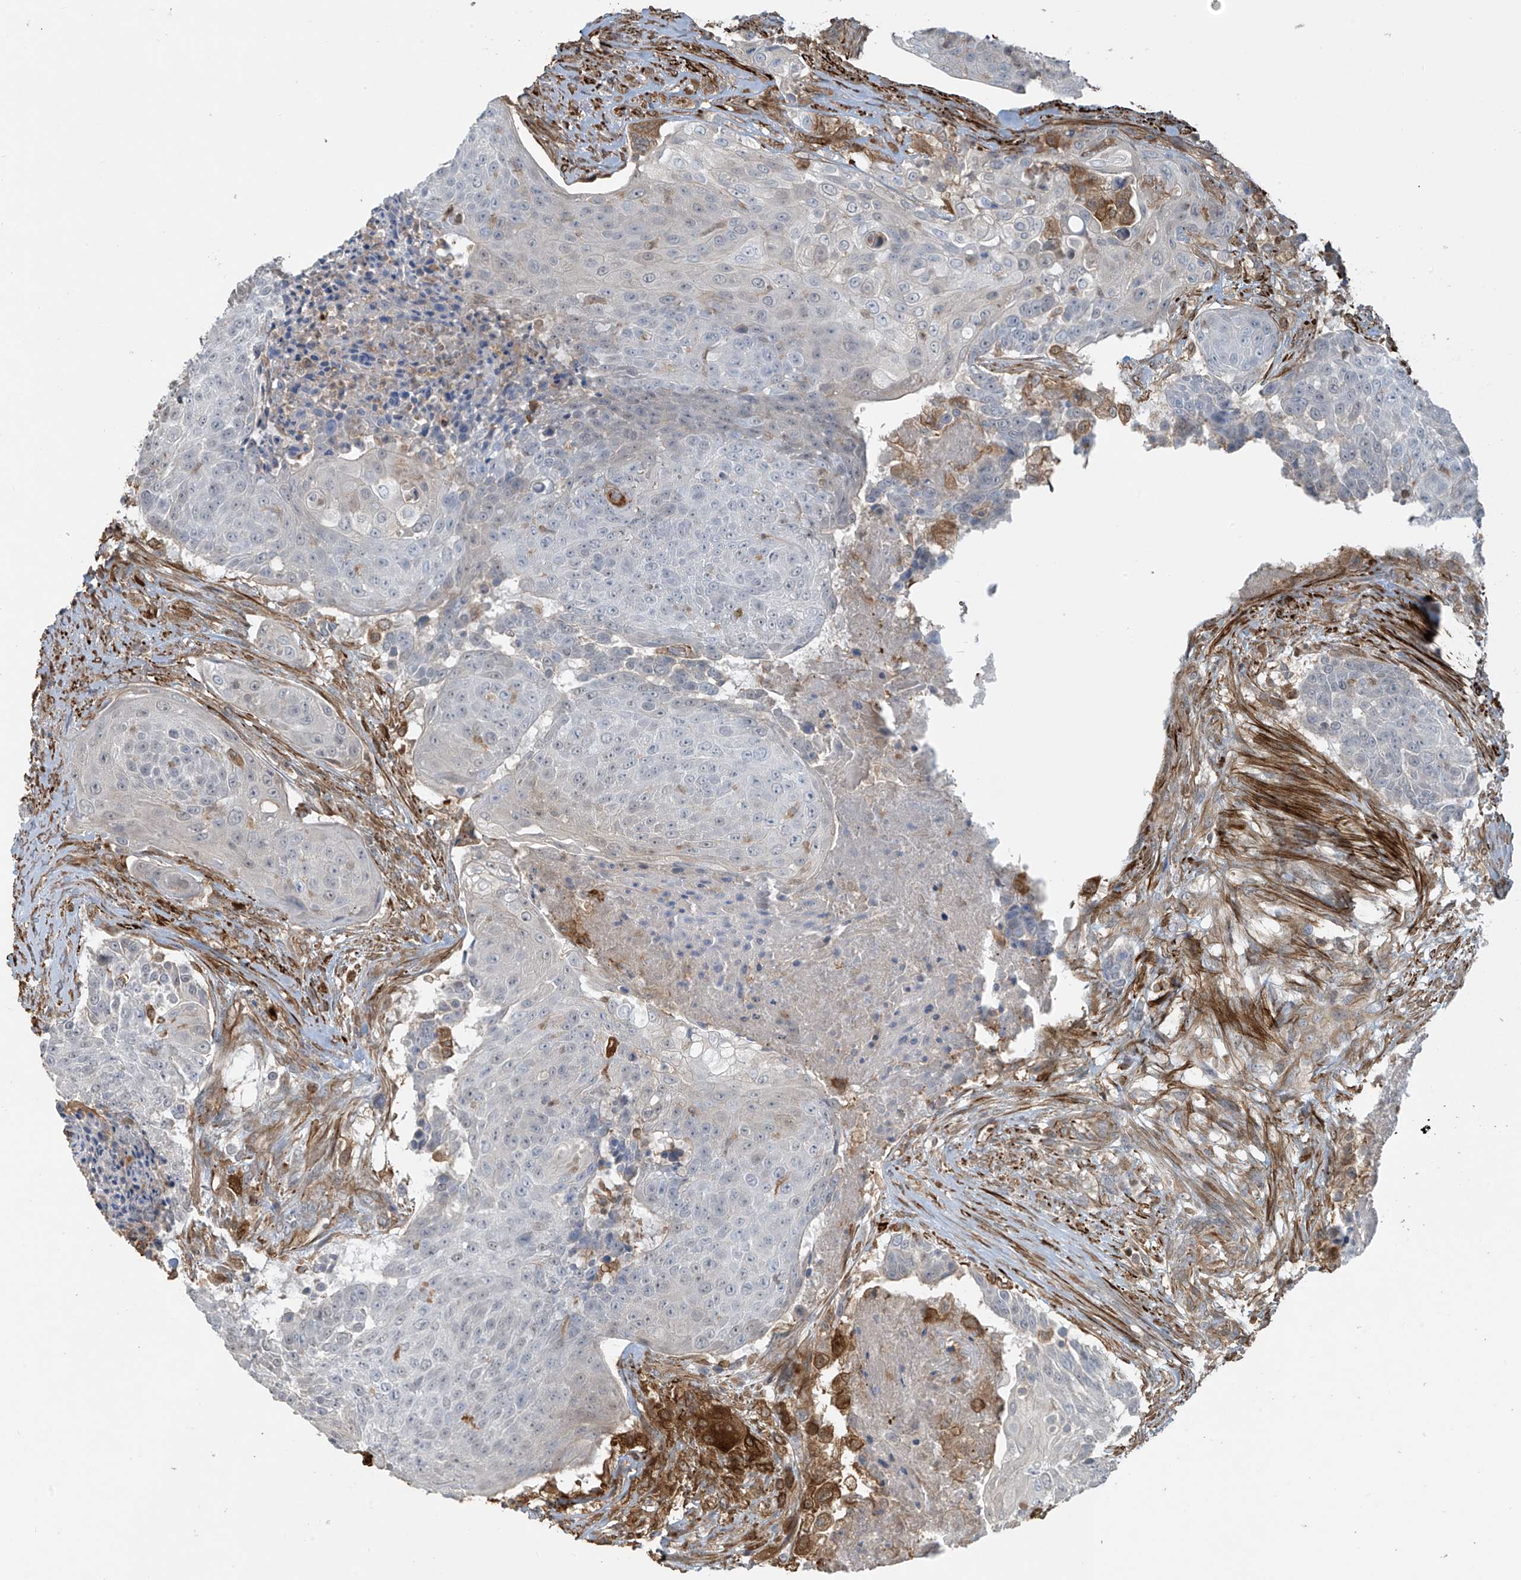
{"staining": {"intensity": "negative", "quantity": "none", "location": "none"}, "tissue": "urothelial cancer", "cell_type": "Tumor cells", "image_type": "cancer", "snomed": [{"axis": "morphology", "description": "Urothelial carcinoma, High grade"}, {"axis": "topography", "description": "Urinary bladder"}], "caption": "Histopathology image shows no significant protein expression in tumor cells of urothelial cancer.", "gene": "SH3BGRL3", "patient": {"sex": "female", "age": 63}}